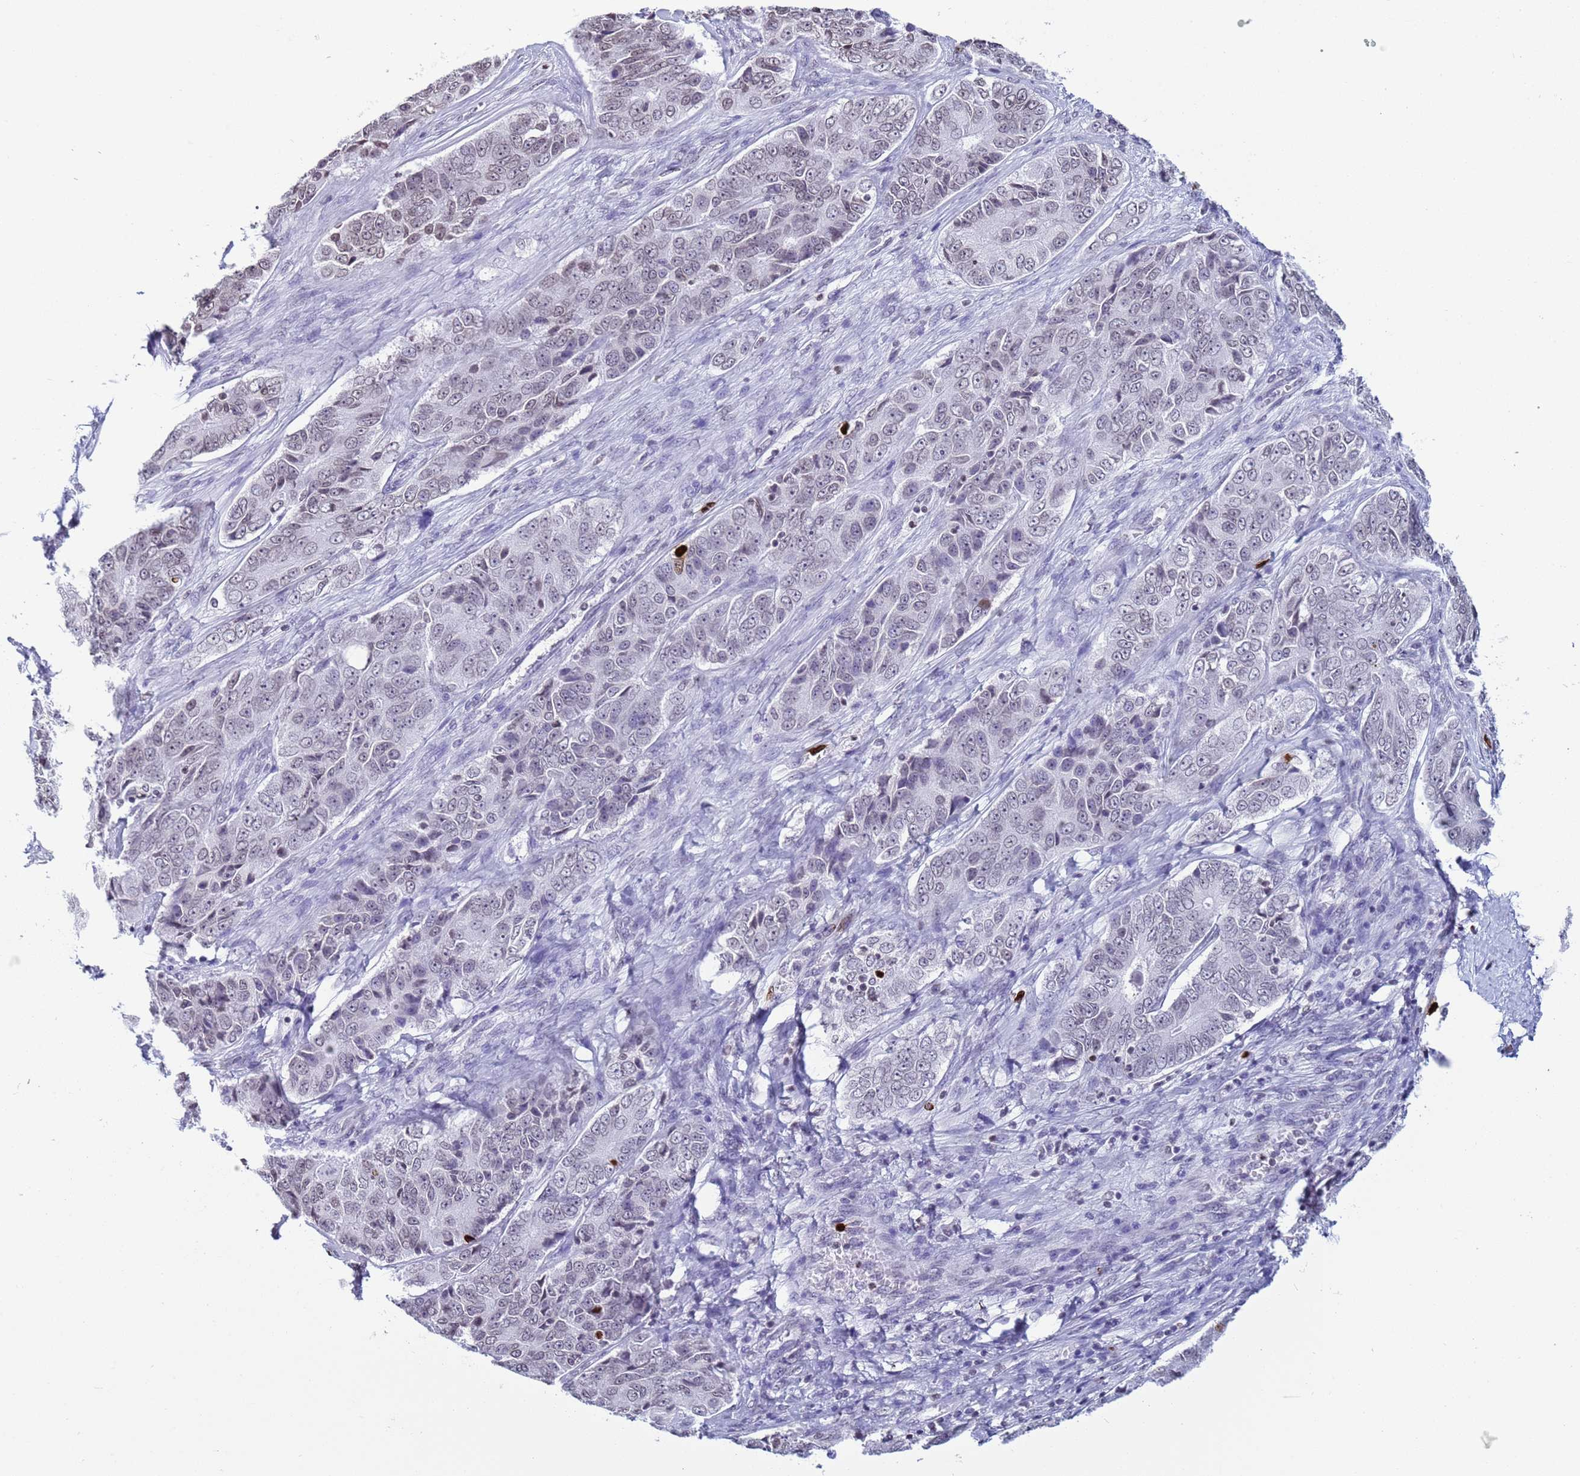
{"staining": {"intensity": "weak", "quantity": "<25%", "location": "nuclear"}, "tissue": "ovarian cancer", "cell_type": "Tumor cells", "image_type": "cancer", "snomed": [{"axis": "morphology", "description": "Carcinoma, endometroid"}, {"axis": "topography", "description": "Ovary"}], "caption": "The image reveals no staining of tumor cells in endometroid carcinoma (ovarian). (Stains: DAB immunohistochemistry with hematoxylin counter stain, Microscopy: brightfield microscopy at high magnification).", "gene": "H4C8", "patient": {"sex": "female", "age": 51}}